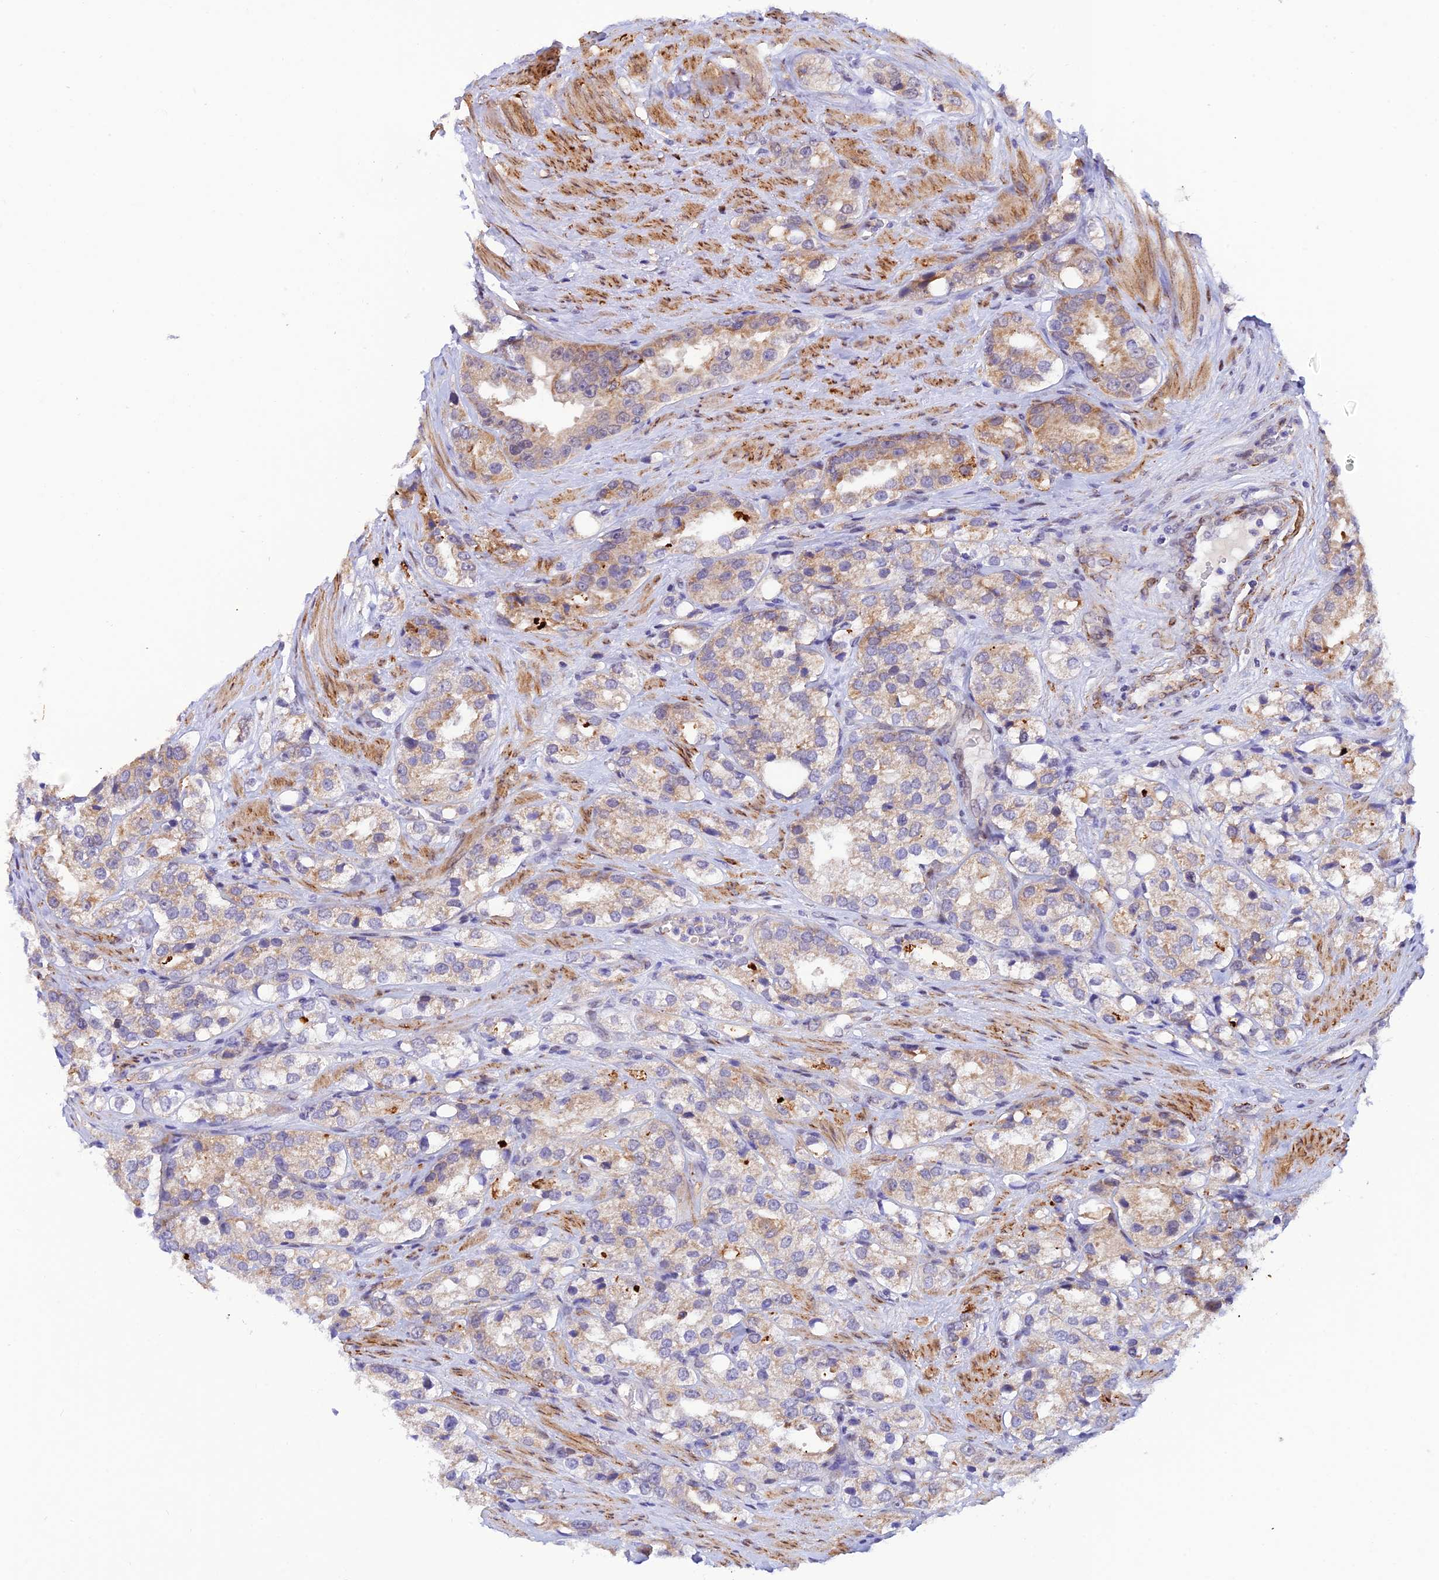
{"staining": {"intensity": "weak", "quantity": "25%-75%", "location": "cytoplasmic/membranous"}, "tissue": "prostate cancer", "cell_type": "Tumor cells", "image_type": "cancer", "snomed": [{"axis": "morphology", "description": "Adenocarcinoma, NOS"}, {"axis": "topography", "description": "Prostate"}], "caption": "Immunohistochemical staining of human prostate cancer (adenocarcinoma) displays low levels of weak cytoplasmic/membranous staining in about 25%-75% of tumor cells.", "gene": "WDR55", "patient": {"sex": "male", "age": 79}}